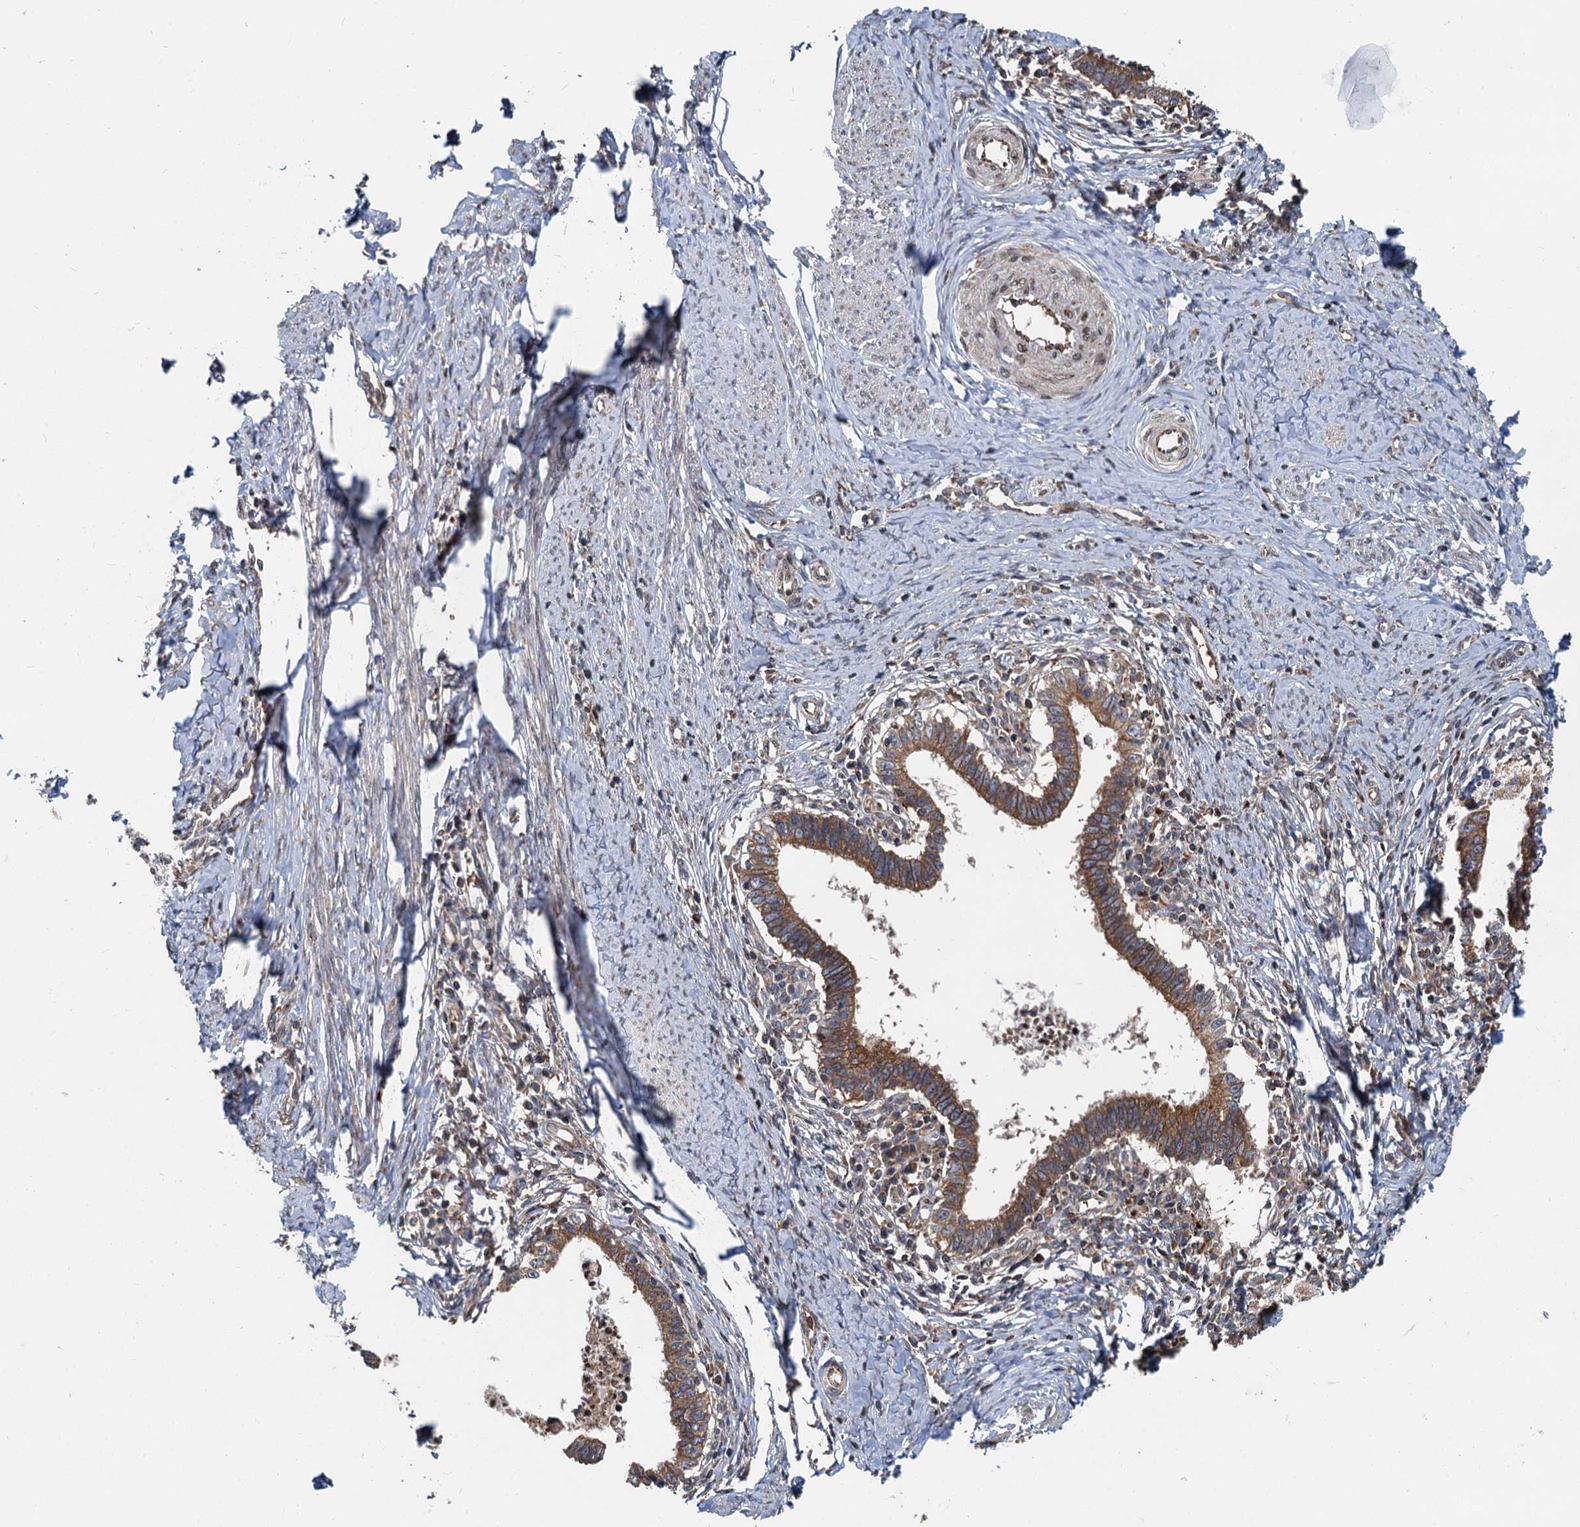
{"staining": {"intensity": "strong", "quantity": ">75%", "location": "cytoplasmic/membranous"}, "tissue": "cervical cancer", "cell_type": "Tumor cells", "image_type": "cancer", "snomed": [{"axis": "morphology", "description": "Adenocarcinoma, NOS"}, {"axis": "topography", "description": "Cervix"}], "caption": "The image exhibits immunohistochemical staining of cervical cancer. There is strong cytoplasmic/membranous staining is seen in about >75% of tumor cells.", "gene": "STIM1", "patient": {"sex": "female", "age": 36}}